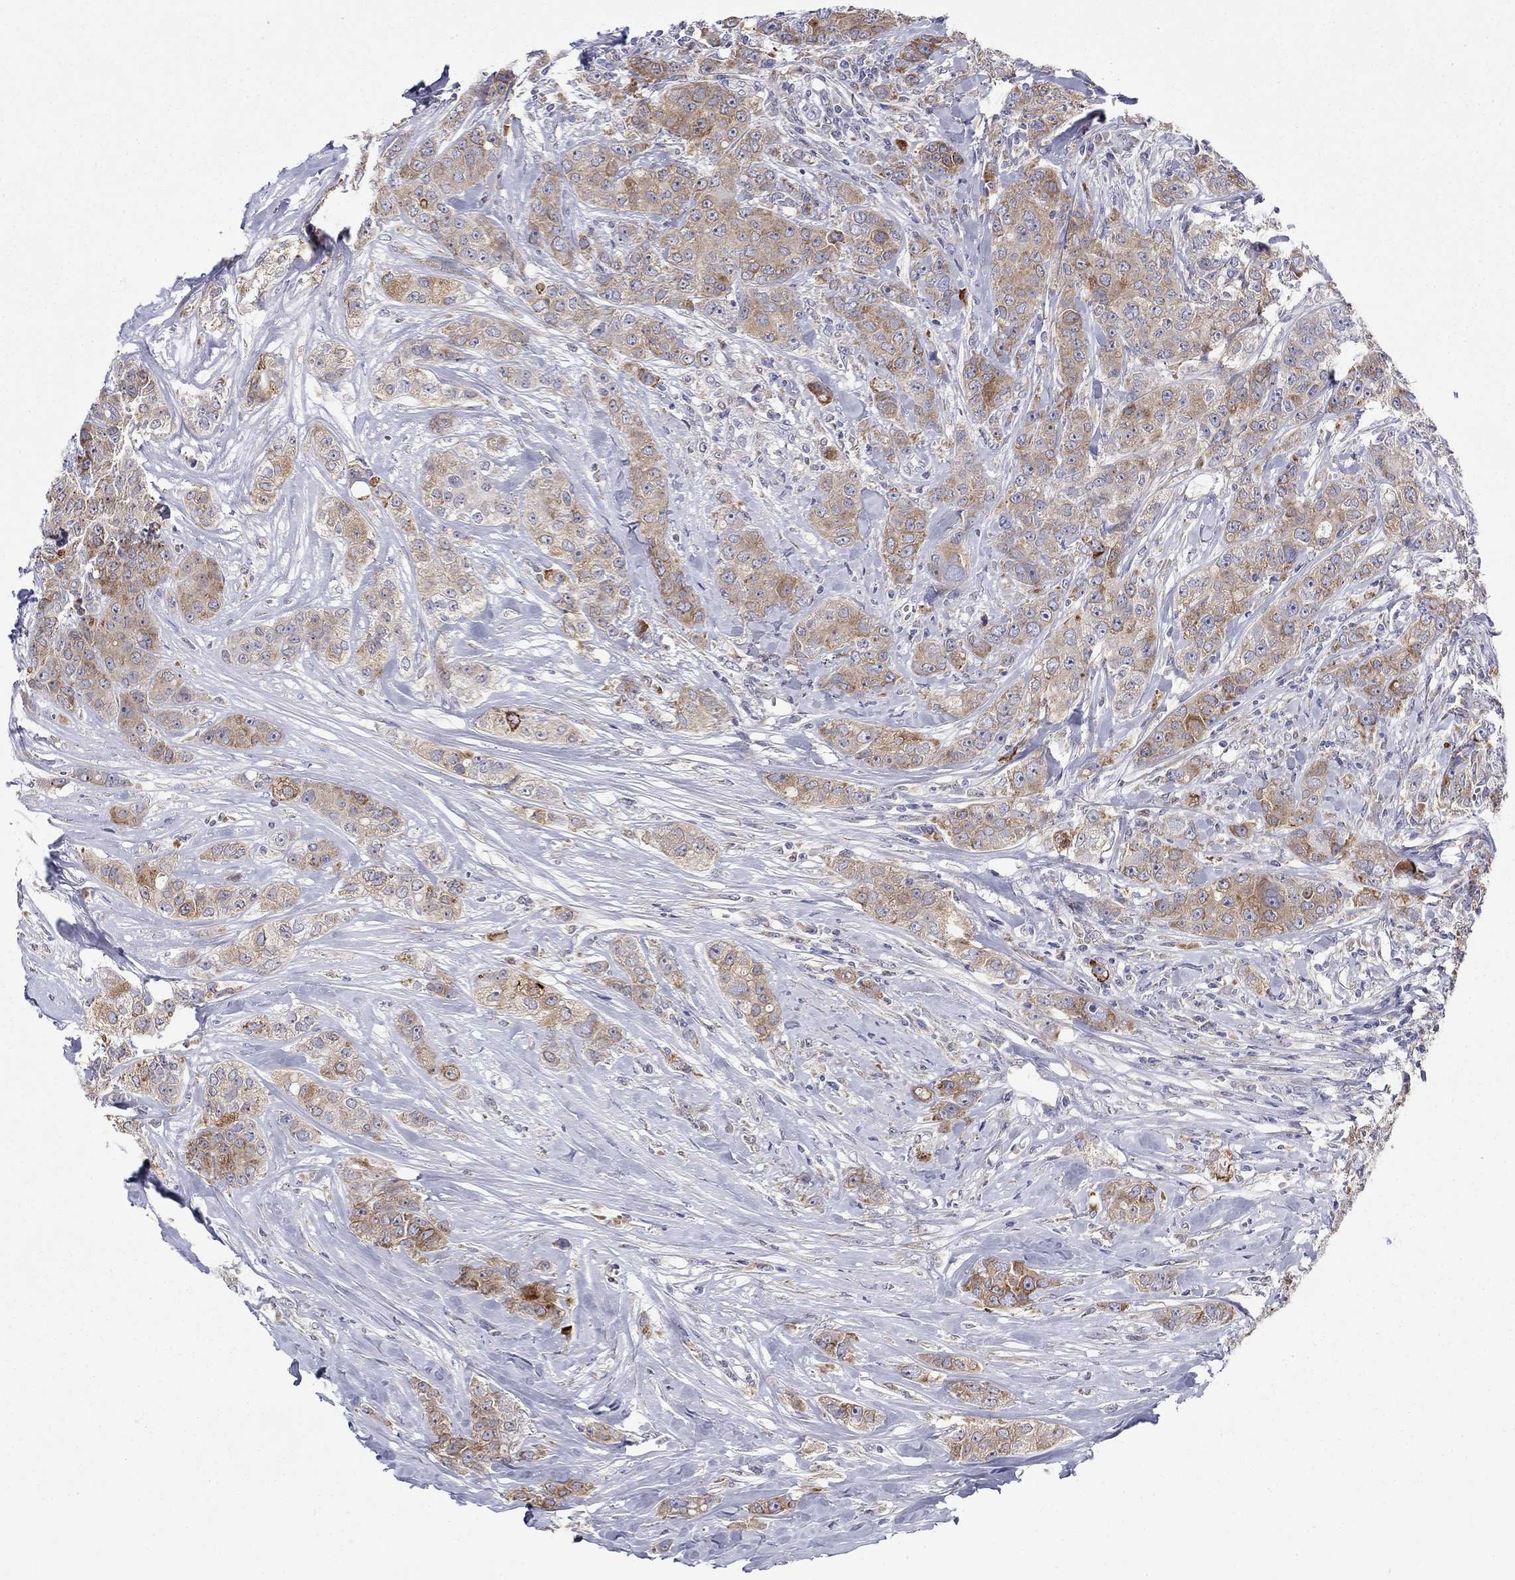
{"staining": {"intensity": "moderate", "quantity": ">75%", "location": "cytoplasmic/membranous"}, "tissue": "breast cancer", "cell_type": "Tumor cells", "image_type": "cancer", "snomed": [{"axis": "morphology", "description": "Duct carcinoma"}, {"axis": "topography", "description": "Breast"}], "caption": "IHC of breast cancer exhibits medium levels of moderate cytoplasmic/membranous staining in about >75% of tumor cells. Nuclei are stained in blue.", "gene": "QRFPR", "patient": {"sex": "female", "age": 43}}